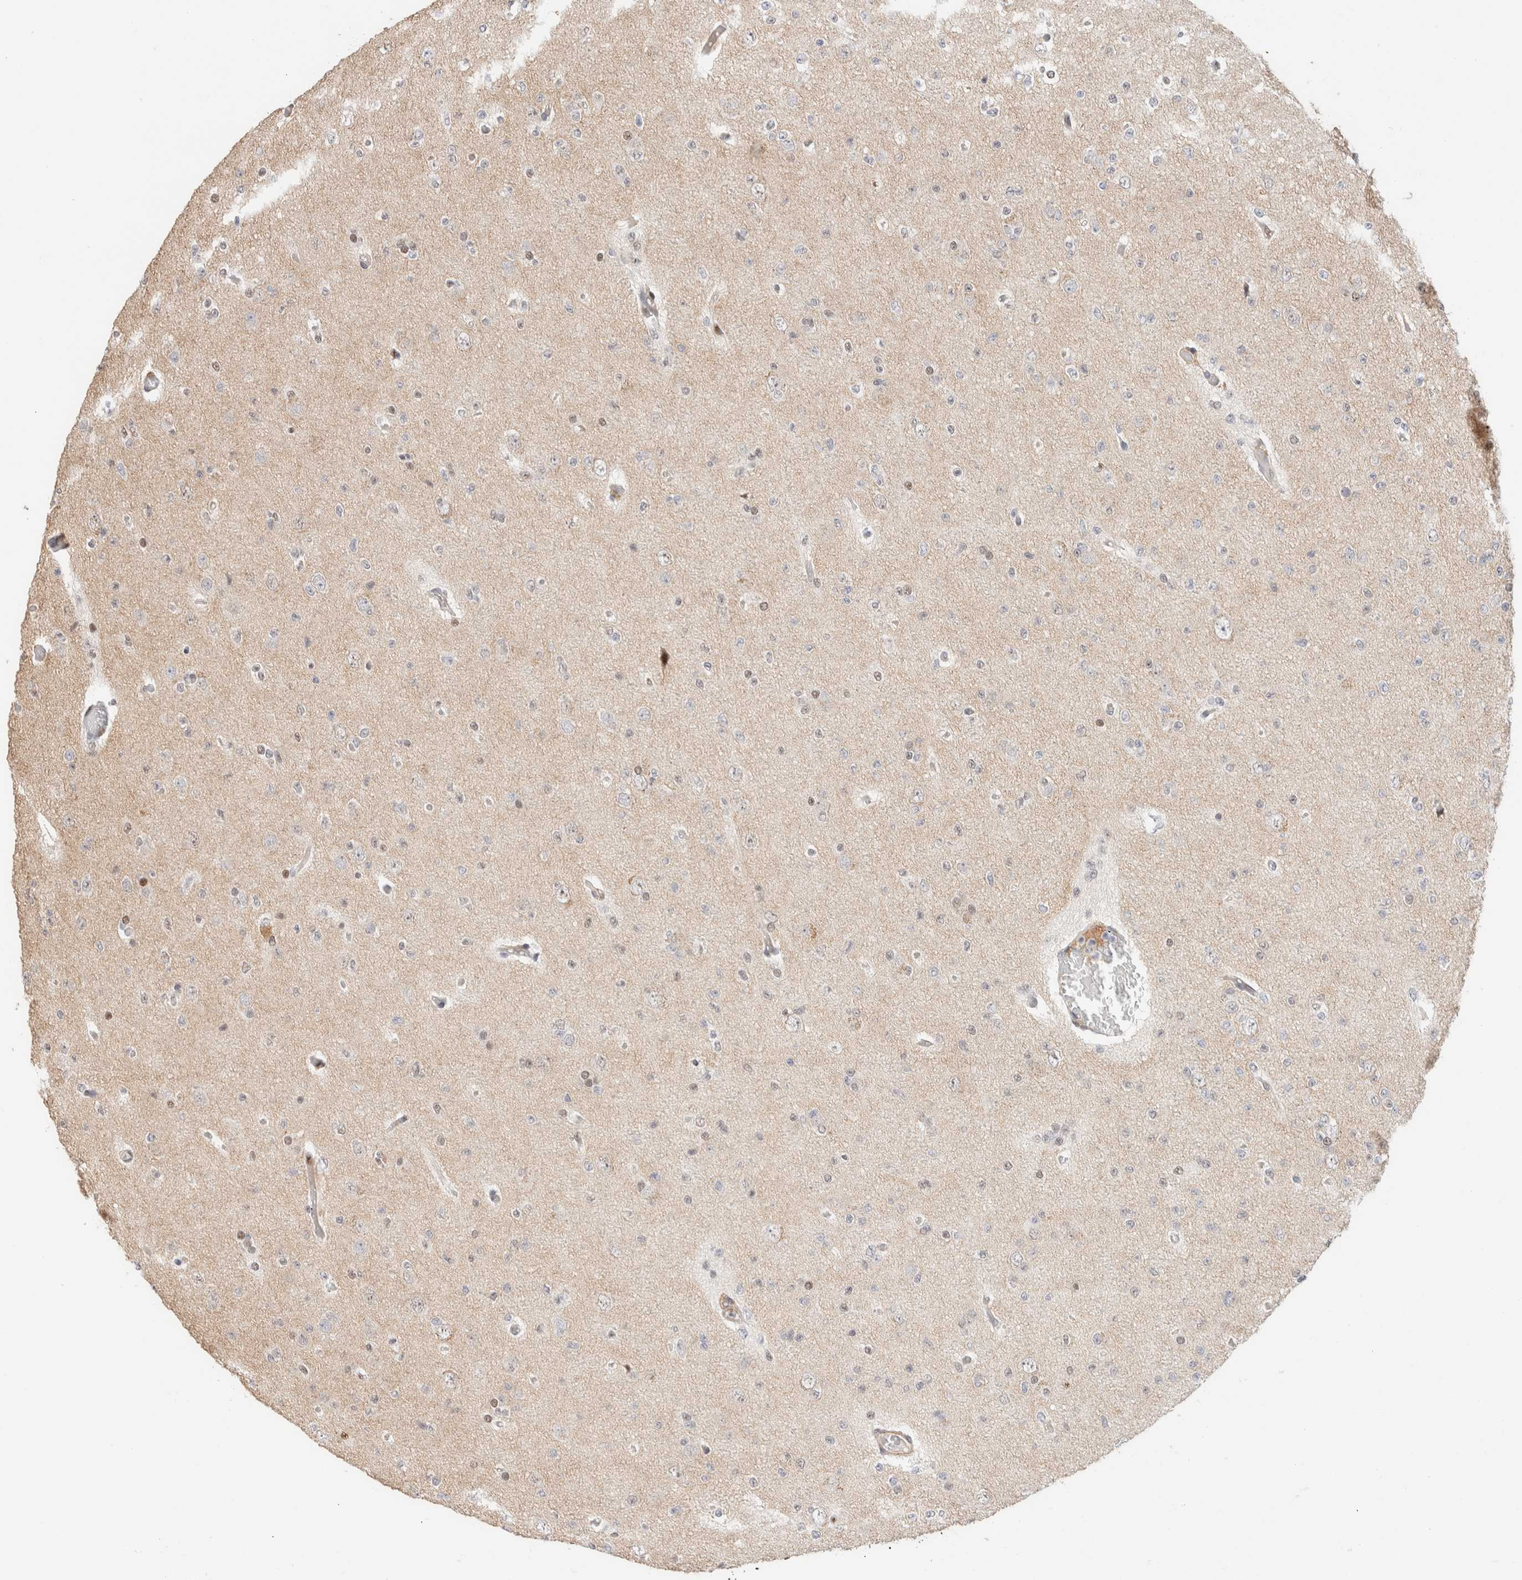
{"staining": {"intensity": "negative", "quantity": "none", "location": "none"}, "tissue": "glioma", "cell_type": "Tumor cells", "image_type": "cancer", "snomed": [{"axis": "morphology", "description": "Glioma, malignant, Low grade"}, {"axis": "topography", "description": "Brain"}], "caption": "Immunohistochemistry image of neoplastic tissue: glioma stained with DAB (3,3'-diaminobenzidine) shows no significant protein staining in tumor cells. Brightfield microscopy of immunohistochemistry (IHC) stained with DAB (3,3'-diaminobenzidine) (brown) and hematoxylin (blue), captured at high magnification.", "gene": "ID3", "patient": {"sex": "female", "age": 22}}